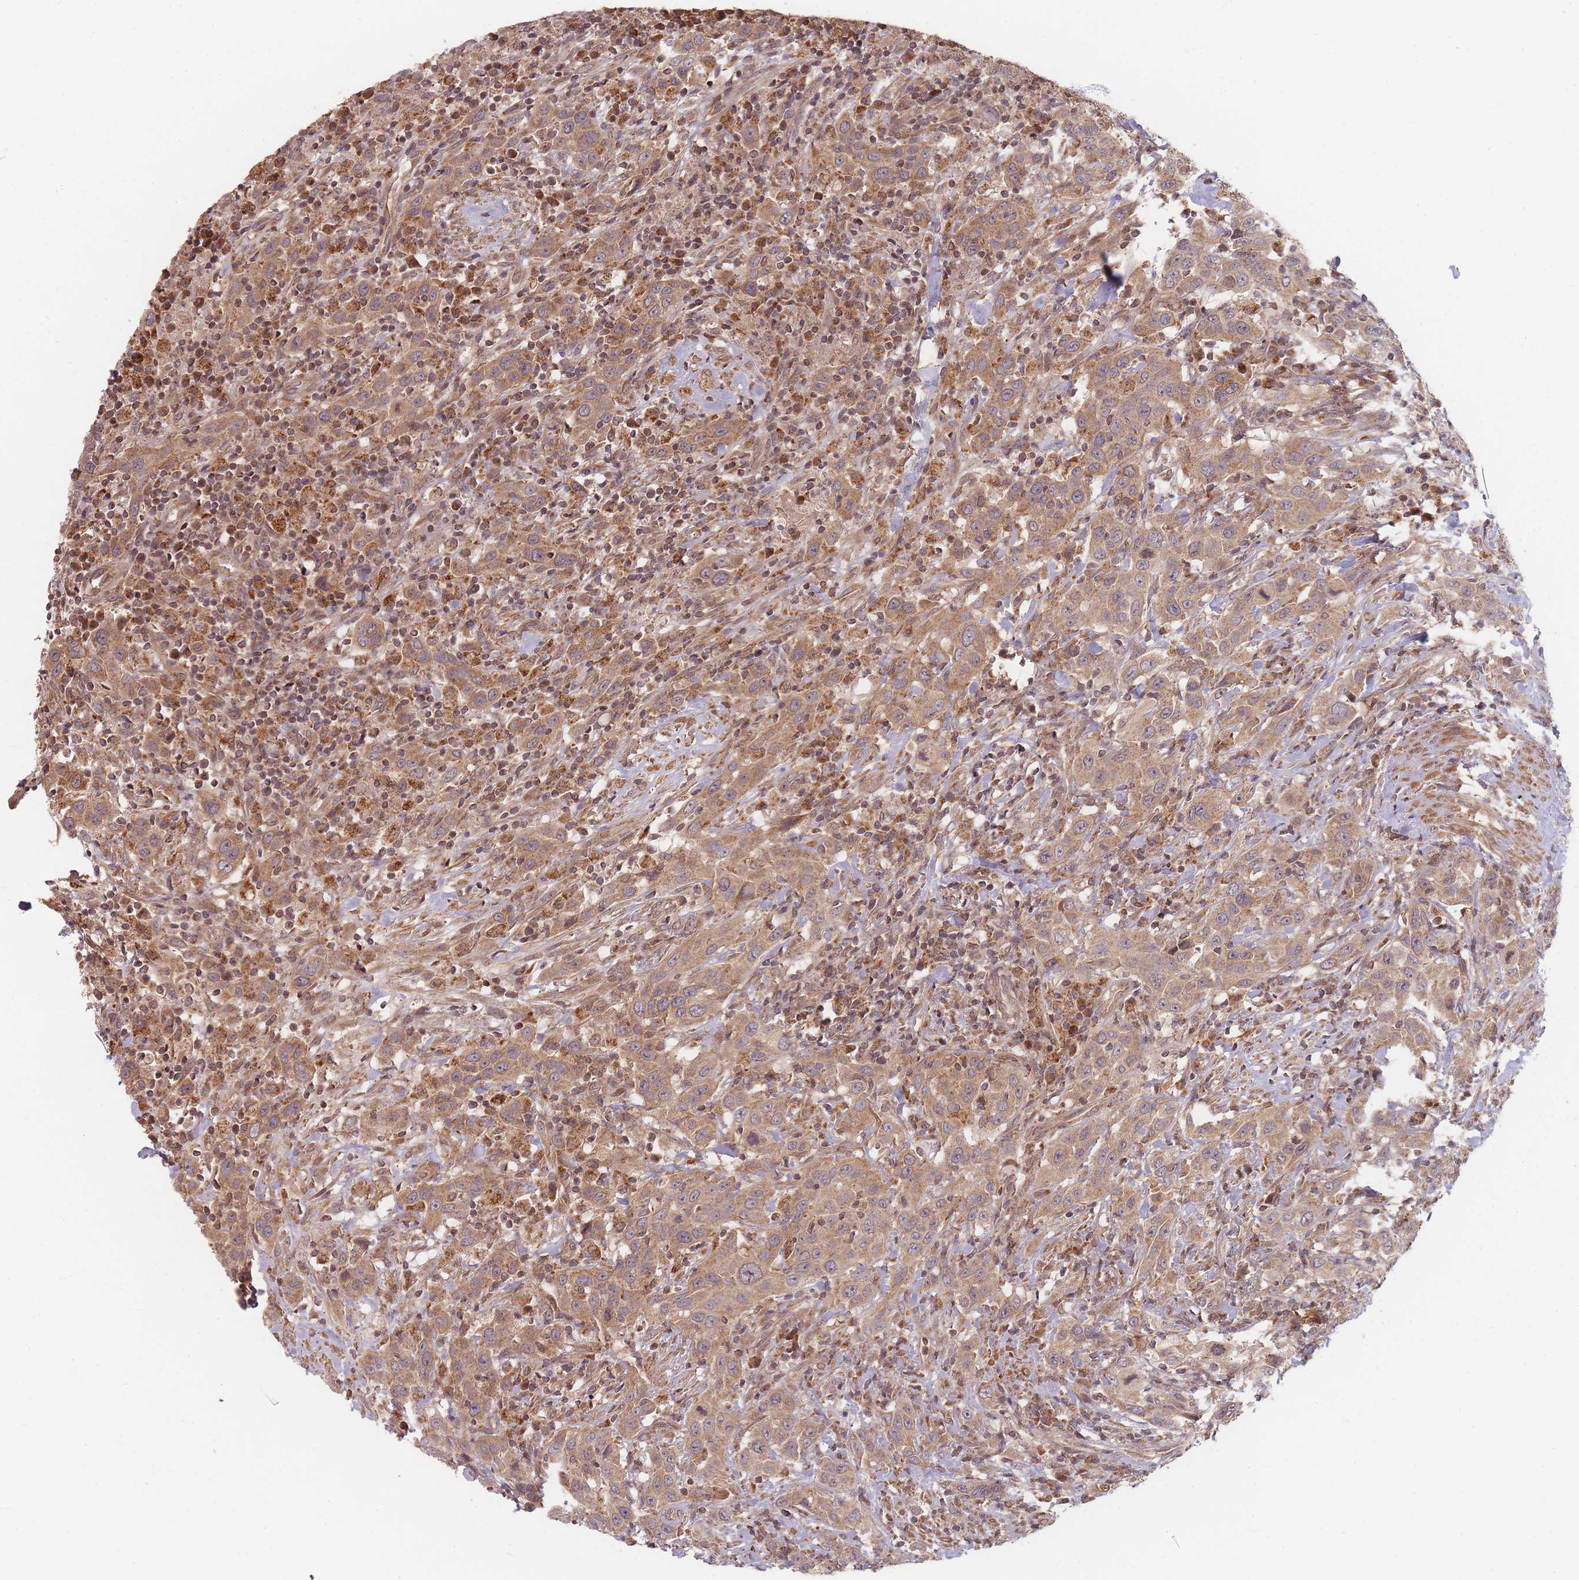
{"staining": {"intensity": "moderate", "quantity": ">75%", "location": "cytoplasmic/membranous"}, "tissue": "urothelial cancer", "cell_type": "Tumor cells", "image_type": "cancer", "snomed": [{"axis": "morphology", "description": "Urothelial carcinoma, High grade"}, {"axis": "topography", "description": "Urinary bladder"}], "caption": "Immunohistochemistry (IHC) (DAB) staining of urothelial cancer shows moderate cytoplasmic/membranous protein expression in about >75% of tumor cells.", "gene": "RADX", "patient": {"sex": "male", "age": 61}}